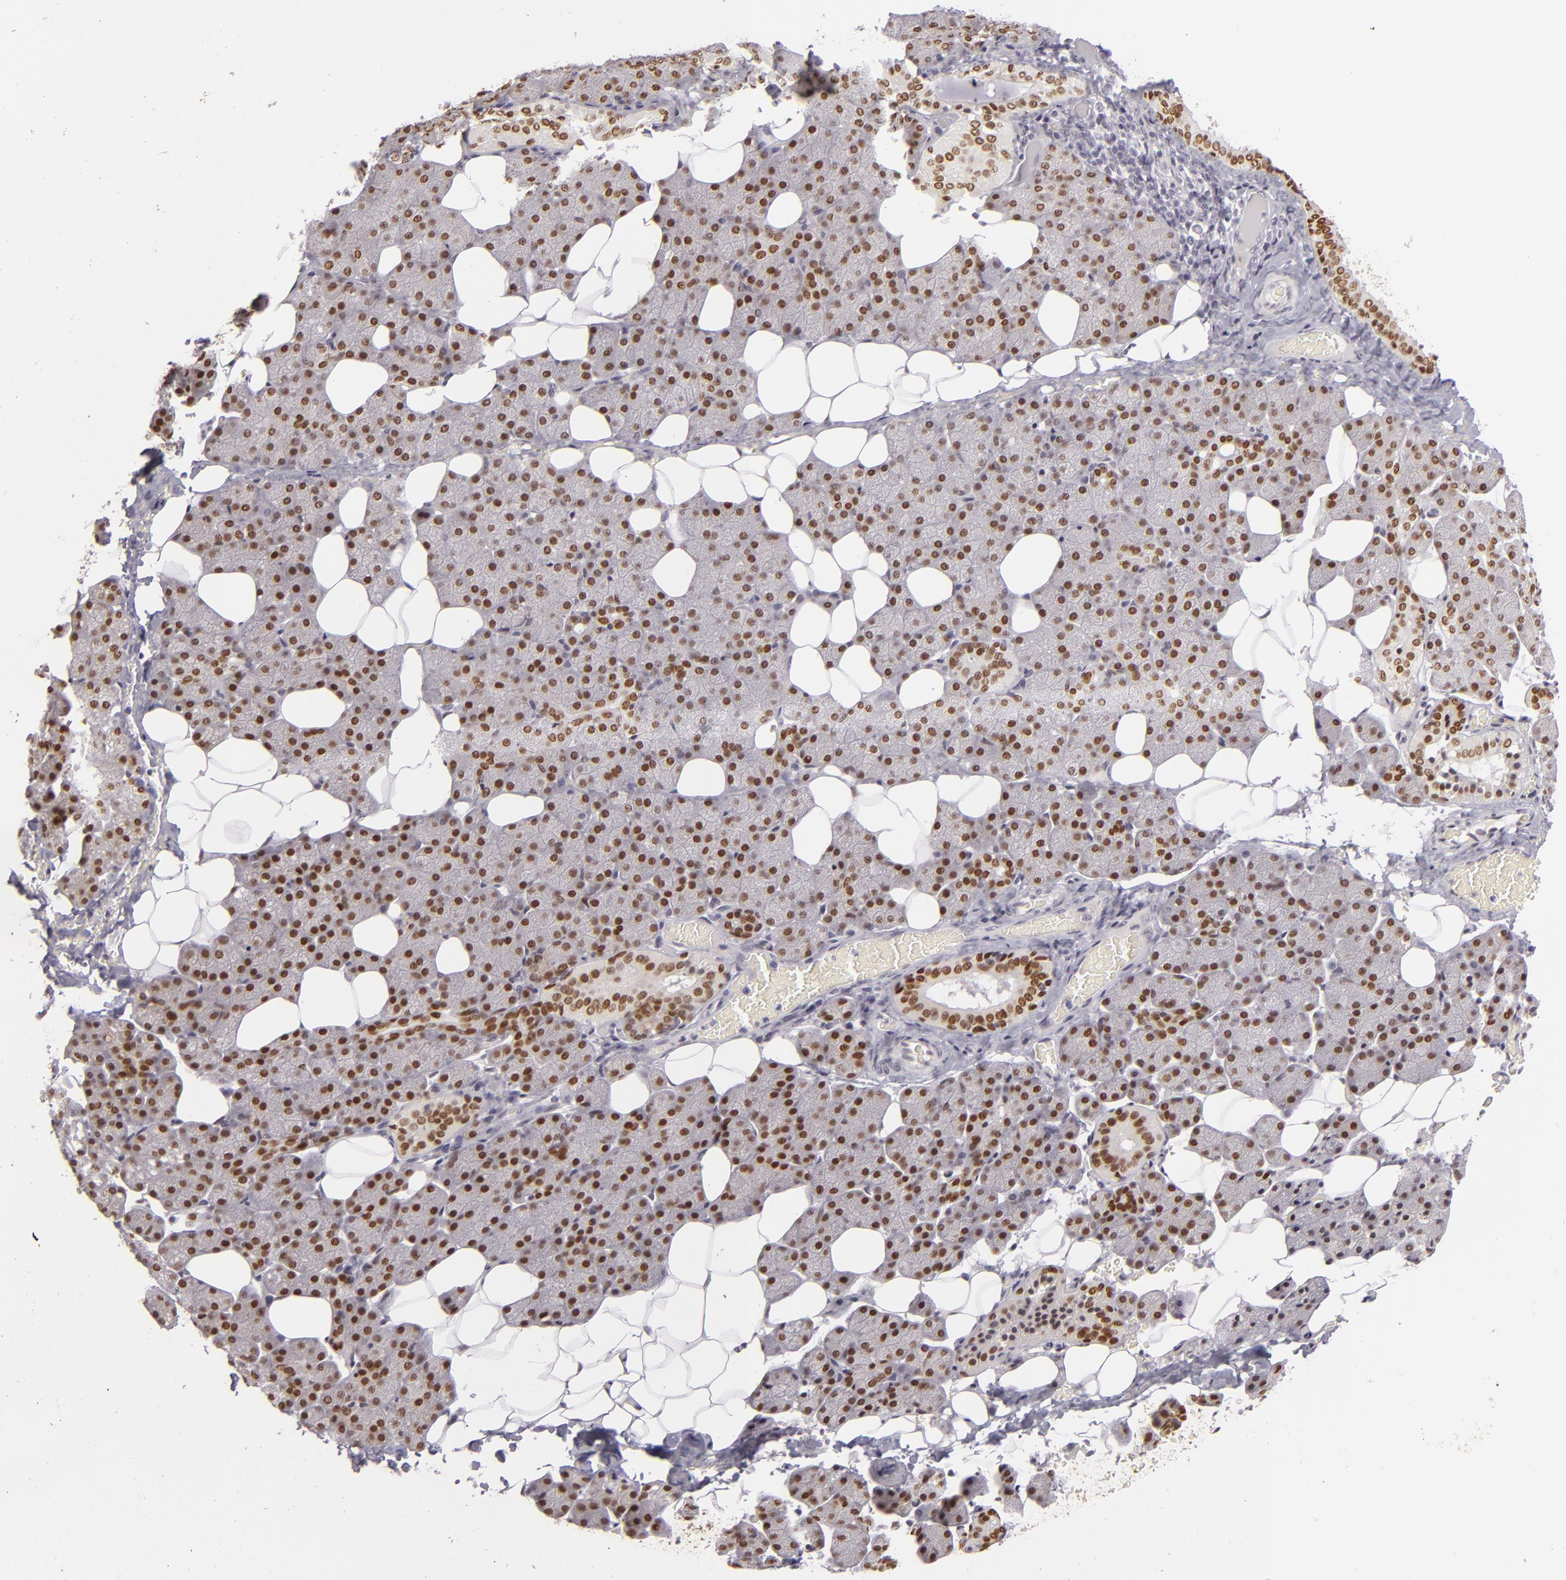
{"staining": {"intensity": "moderate", "quantity": ">75%", "location": "cytoplasmic/membranous,nuclear"}, "tissue": "salivary gland", "cell_type": "Glandular cells", "image_type": "normal", "snomed": [{"axis": "morphology", "description": "Normal tissue, NOS"}, {"axis": "topography", "description": "Lymph node"}, {"axis": "topography", "description": "Salivary gland"}], "caption": "Normal salivary gland demonstrates moderate cytoplasmic/membranous,nuclear expression in approximately >75% of glandular cells, visualized by immunohistochemistry.", "gene": "SIX1", "patient": {"sex": "male", "age": 8}}